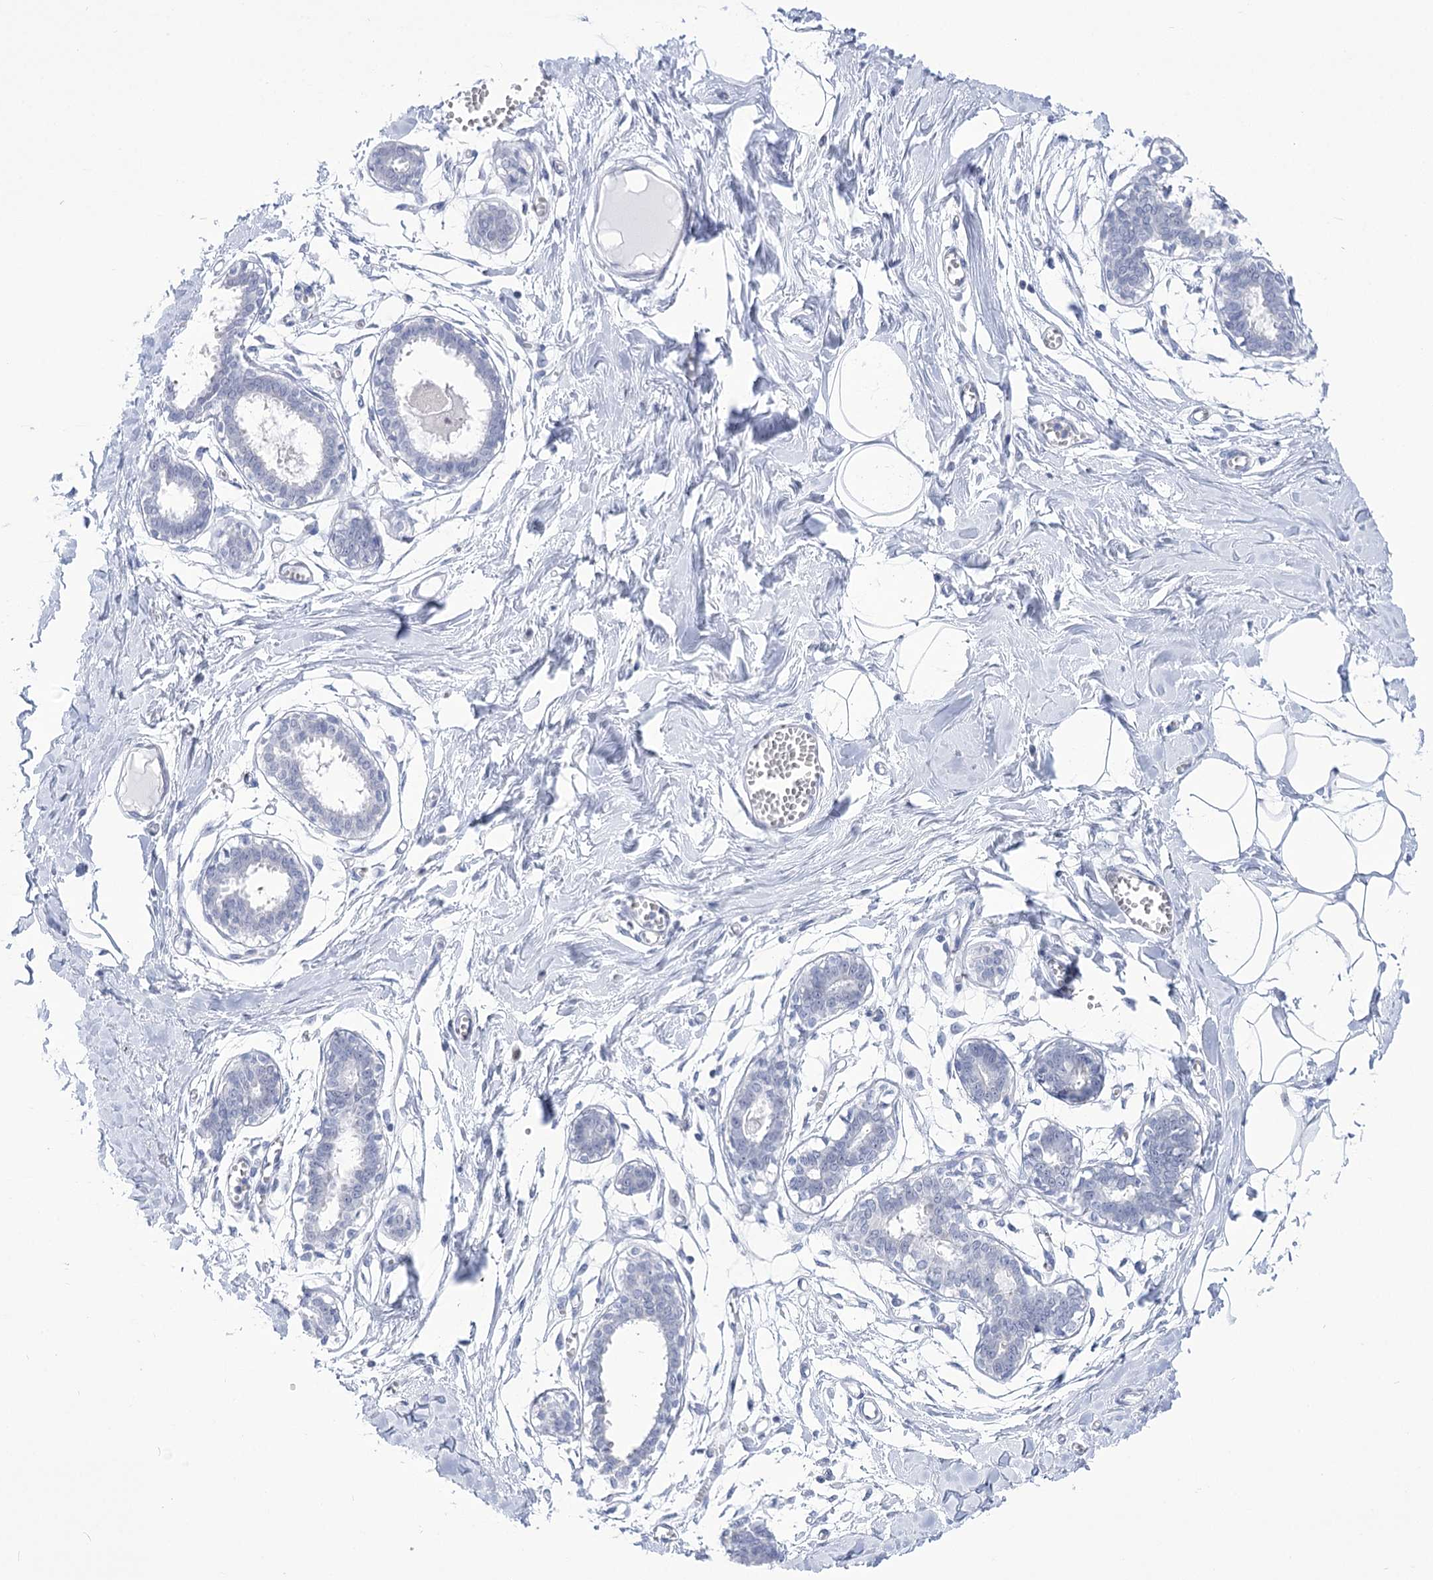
{"staining": {"intensity": "negative", "quantity": "none", "location": "none"}, "tissue": "breast", "cell_type": "Adipocytes", "image_type": "normal", "snomed": [{"axis": "morphology", "description": "Normal tissue, NOS"}, {"axis": "topography", "description": "Breast"}], "caption": "Human breast stained for a protein using immunohistochemistry (IHC) reveals no expression in adipocytes.", "gene": "UBA6", "patient": {"sex": "female", "age": 27}}